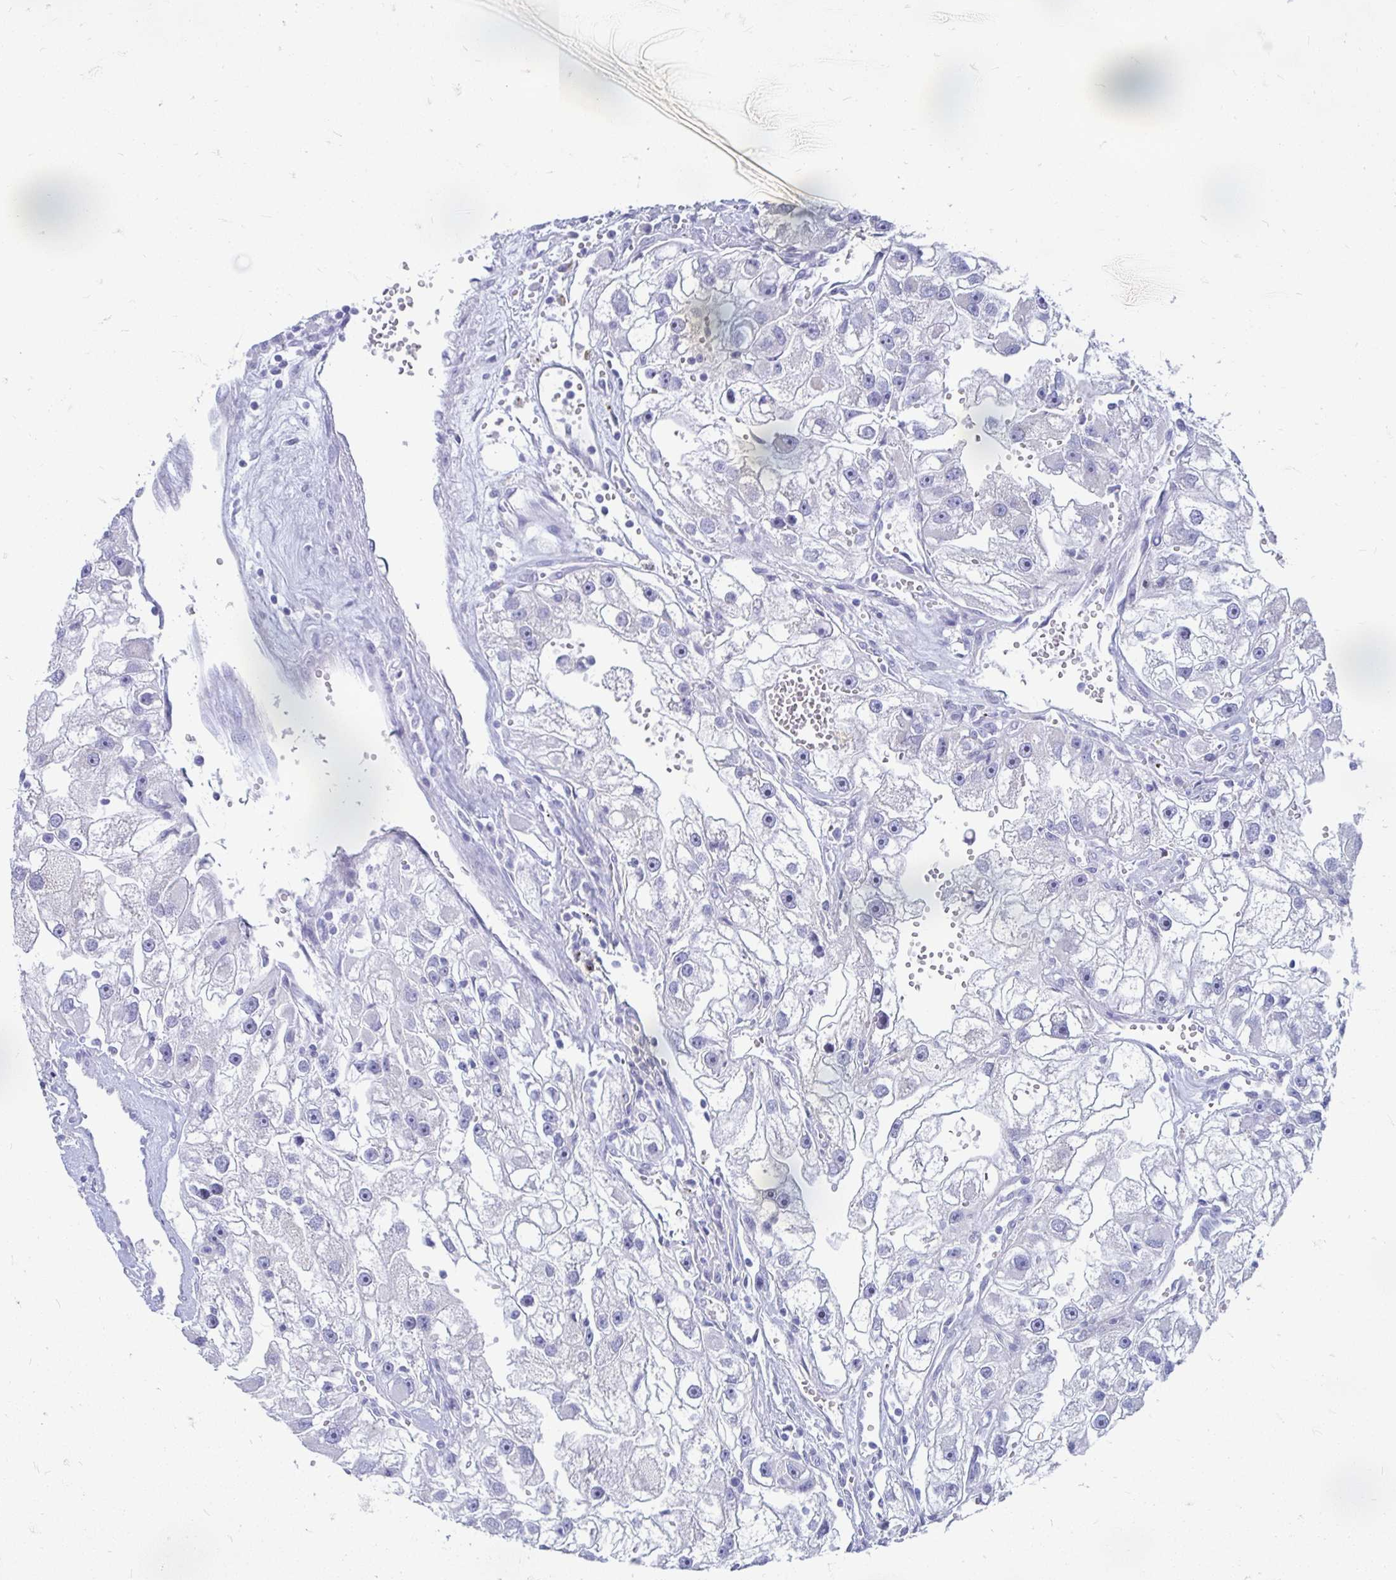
{"staining": {"intensity": "negative", "quantity": "none", "location": "none"}, "tissue": "renal cancer", "cell_type": "Tumor cells", "image_type": "cancer", "snomed": [{"axis": "morphology", "description": "Adenocarcinoma, NOS"}, {"axis": "topography", "description": "Kidney"}], "caption": "High magnification brightfield microscopy of renal cancer stained with DAB (brown) and counterstained with hematoxylin (blue): tumor cells show no significant staining.", "gene": "PEG10", "patient": {"sex": "male", "age": 63}}